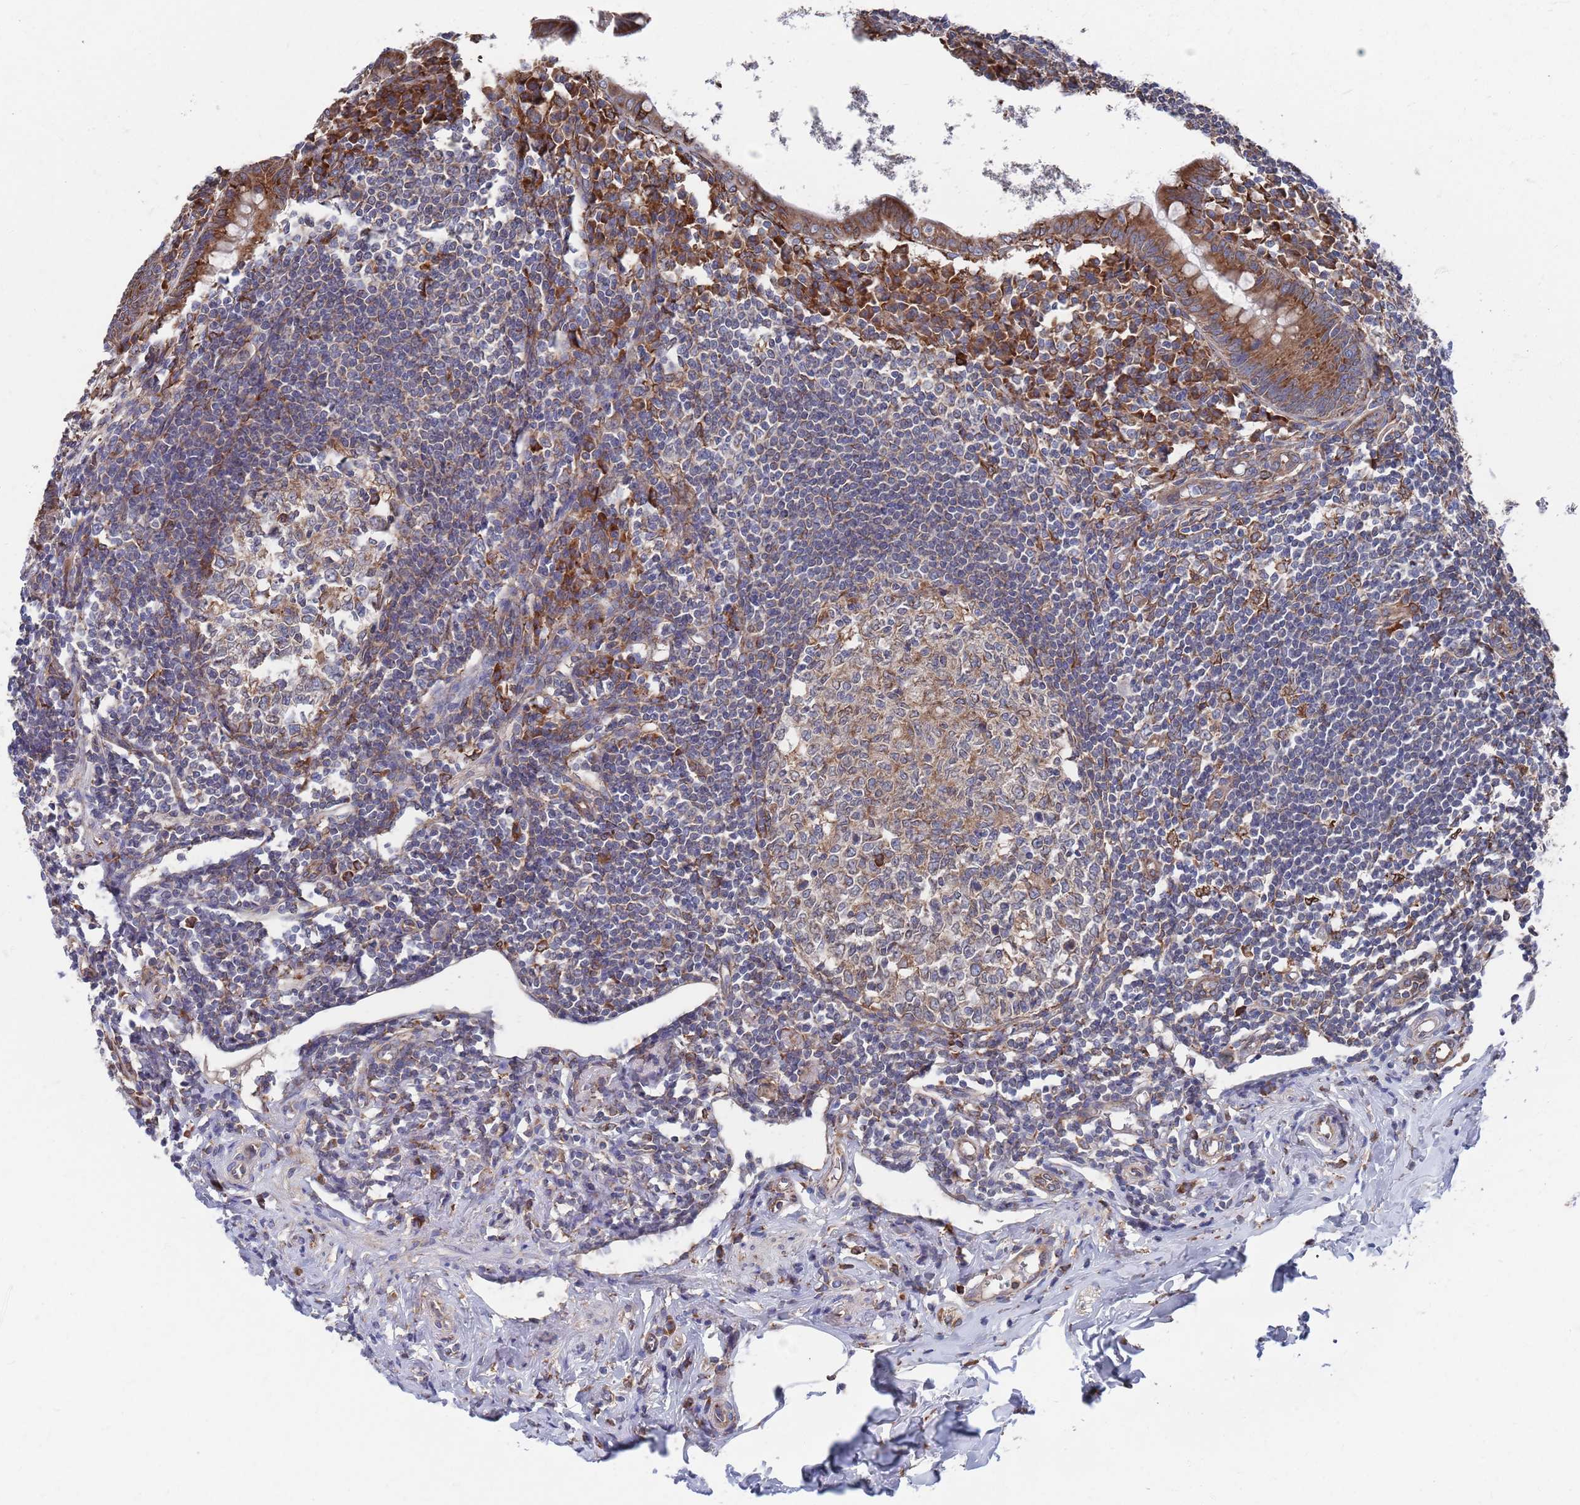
{"staining": {"intensity": "strong", "quantity": ">75%", "location": "cytoplasmic/membranous"}, "tissue": "appendix", "cell_type": "Glandular cells", "image_type": "normal", "snomed": [{"axis": "morphology", "description": "Normal tissue, NOS"}, {"axis": "topography", "description": "Appendix"}], "caption": "An image of appendix stained for a protein demonstrates strong cytoplasmic/membranous brown staining in glandular cells. (DAB (3,3'-diaminobenzidine) IHC, brown staining for protein, blue staining for nuclei).", "gene": "GID8", "patient": {"sex": "female", "age": 33}}